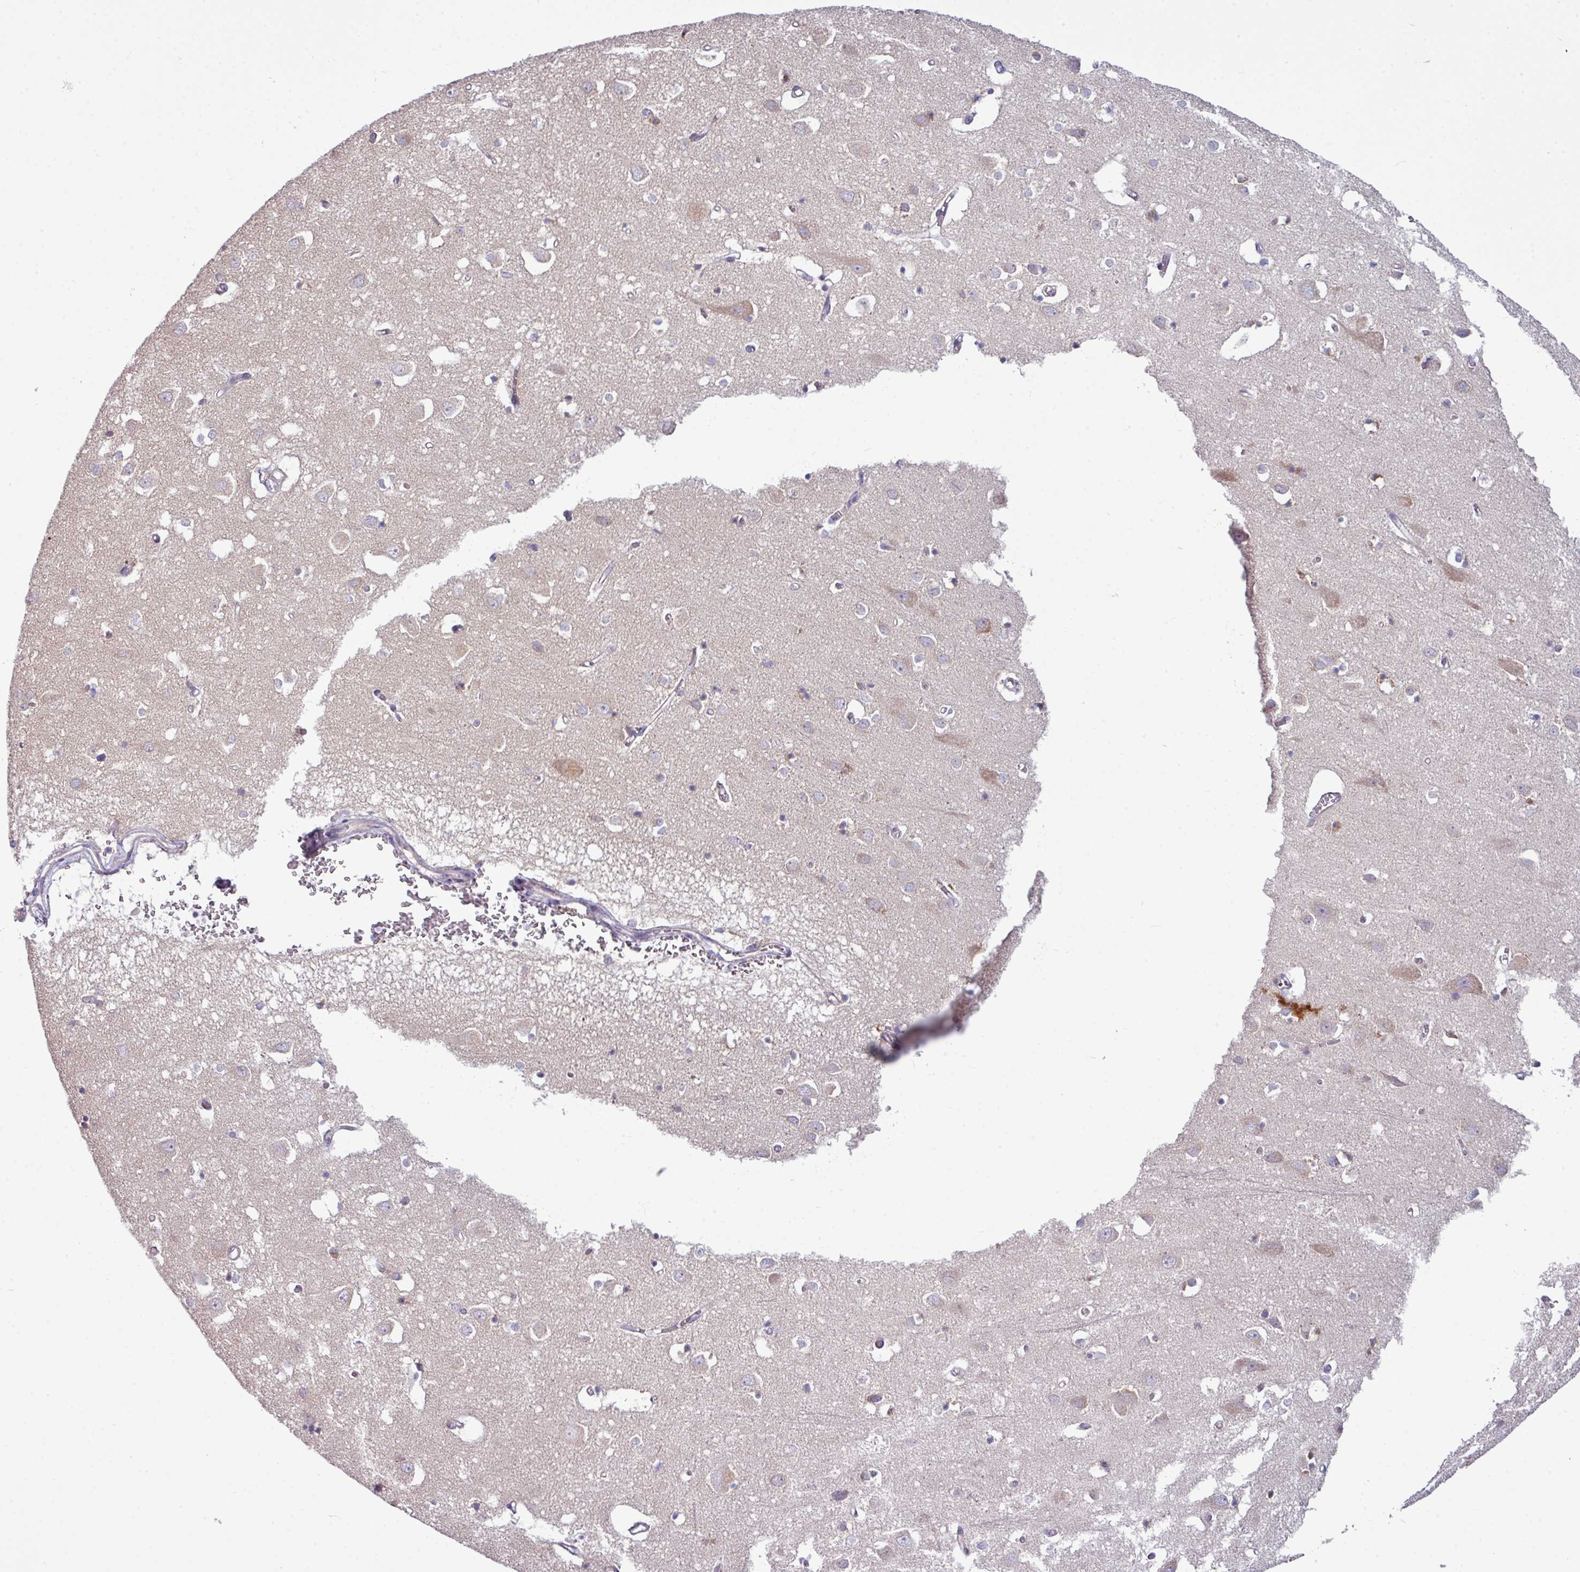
{"staining": {"intensity": "negative", "quantity": "none", "location": "none"}, "tissue": "cerebral cortex", "cell_type": "Endothelial cells", "image_type": "normal", "snomed": [{"axis": "morphology", "description": "Normal tissue, NOS"}, {"axis": "topography", "description": "Cerebral cortex"}], "caption": "Cerebral cortex stained for a protein using immunohistochemistry (IHC) shows no staining endothelial cells.", "gene": "AGAP4", "patient": {"sex": "male", "age": 70}}